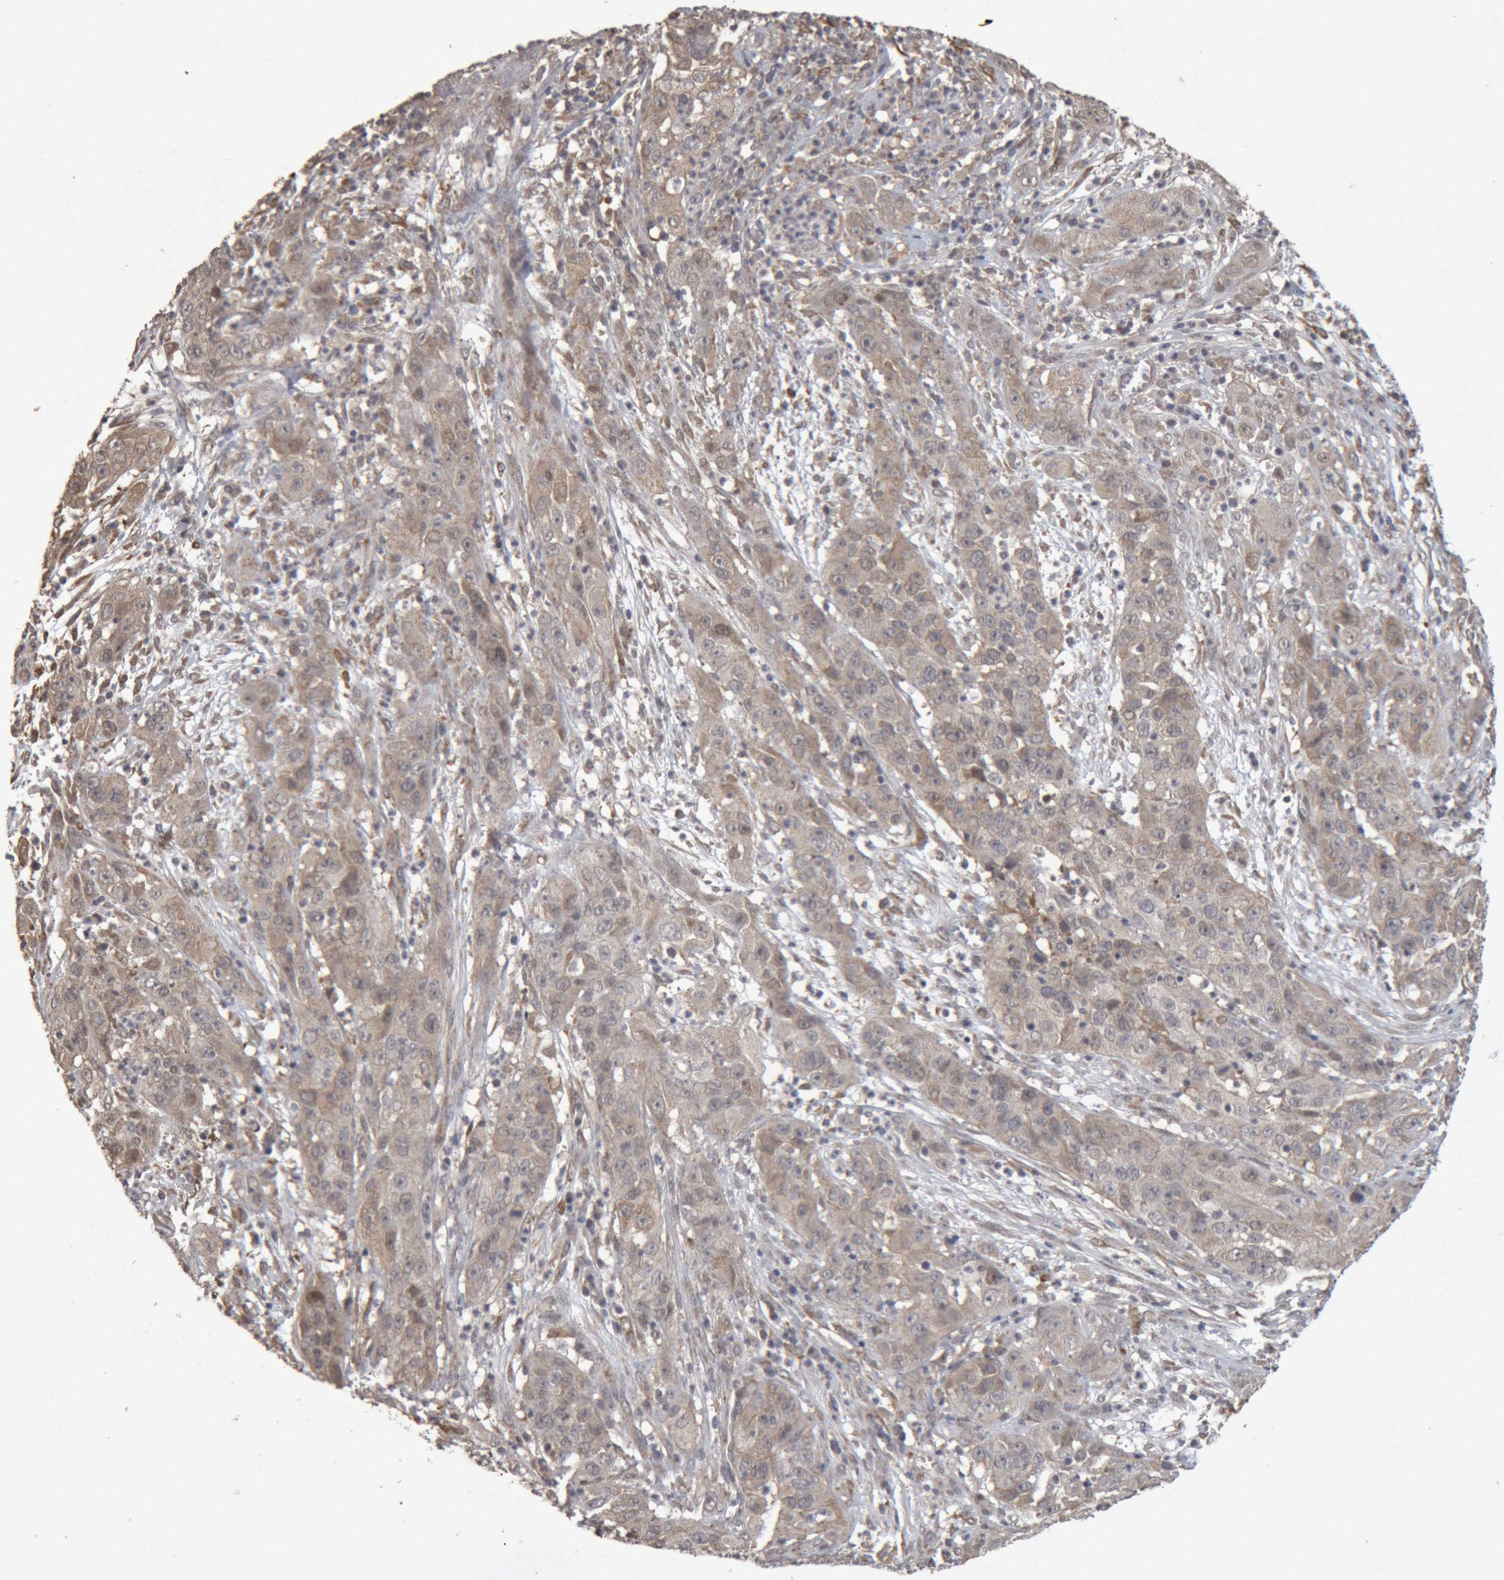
{"staining": {"intensity": "weak", "quantity": ">75%", "location": "cytoplasmic/membranous"}, "tissue": "cervical cancer", "cell_type": "Tumor cells", "image_type": "cancer", "snomed": [{"axis": "morphology", "description": "Squamous cell carcinoma, NOS"}, {"axis": "topography", "description": "Cervix"}], "caption": "Weak cytoplasmic/membranous expression for a protein is identified in approximately >75% of tumor cells of cervical squamous cell carcinoma using immunohistochemistry.", "gene": "MEP1A", "patient": {"sex": "female", "age": 32}}